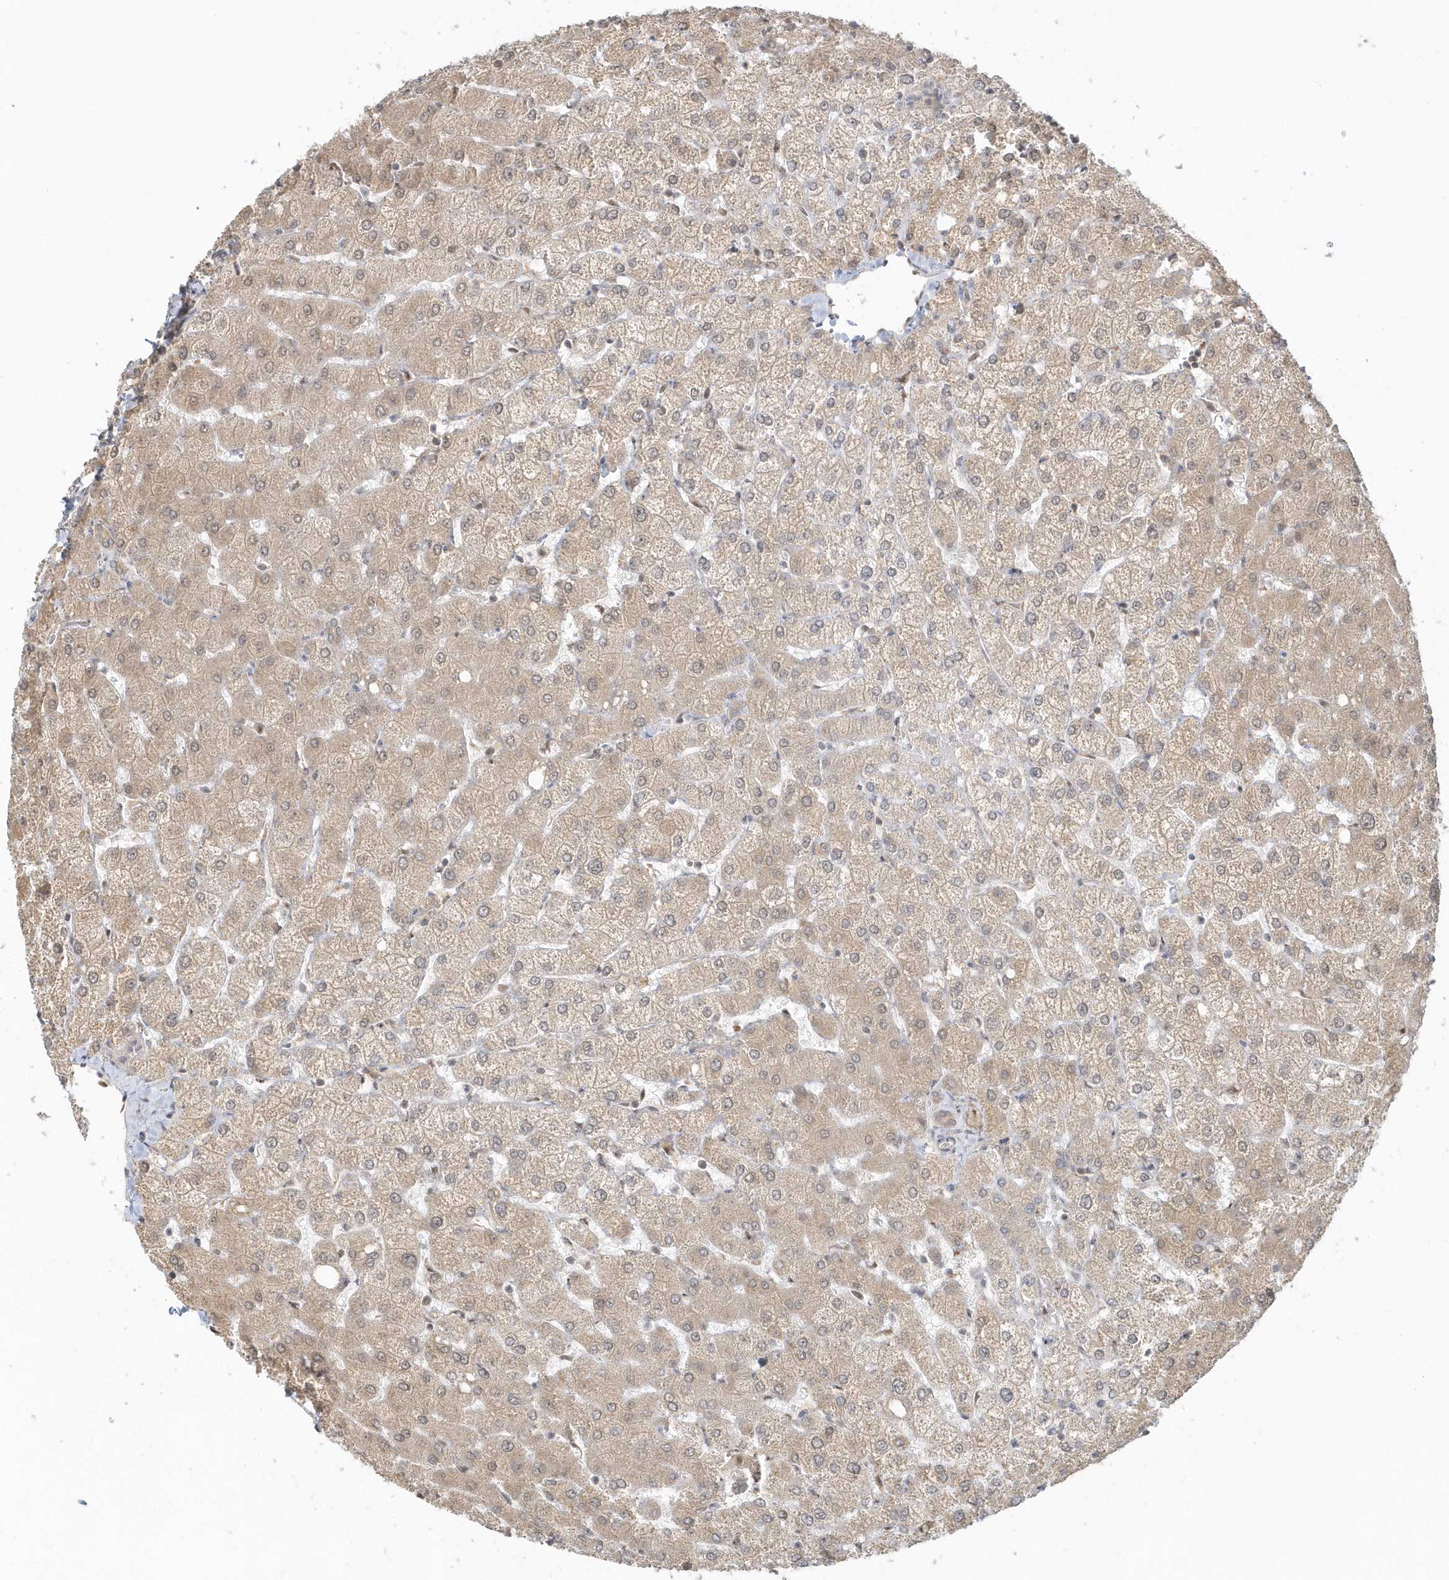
{"staining": {"intensity": "negative", "quantity": "none", "location": "none"}, "tissue": "liver", "cell_type": "Cholangiocytes", "image_type": "normal", "snomed": [{"axis": "morphology", "description": "Normal tissue, NOS"}, {"axis": "topography", "description": "Liver"}], "caption": "IHC micrograph of benign liver stained for a protein (brown), which reveals no expression in cholangiocytes.", "gene": "PSMD6", "patient": {"sex": "female", "age": 54}}